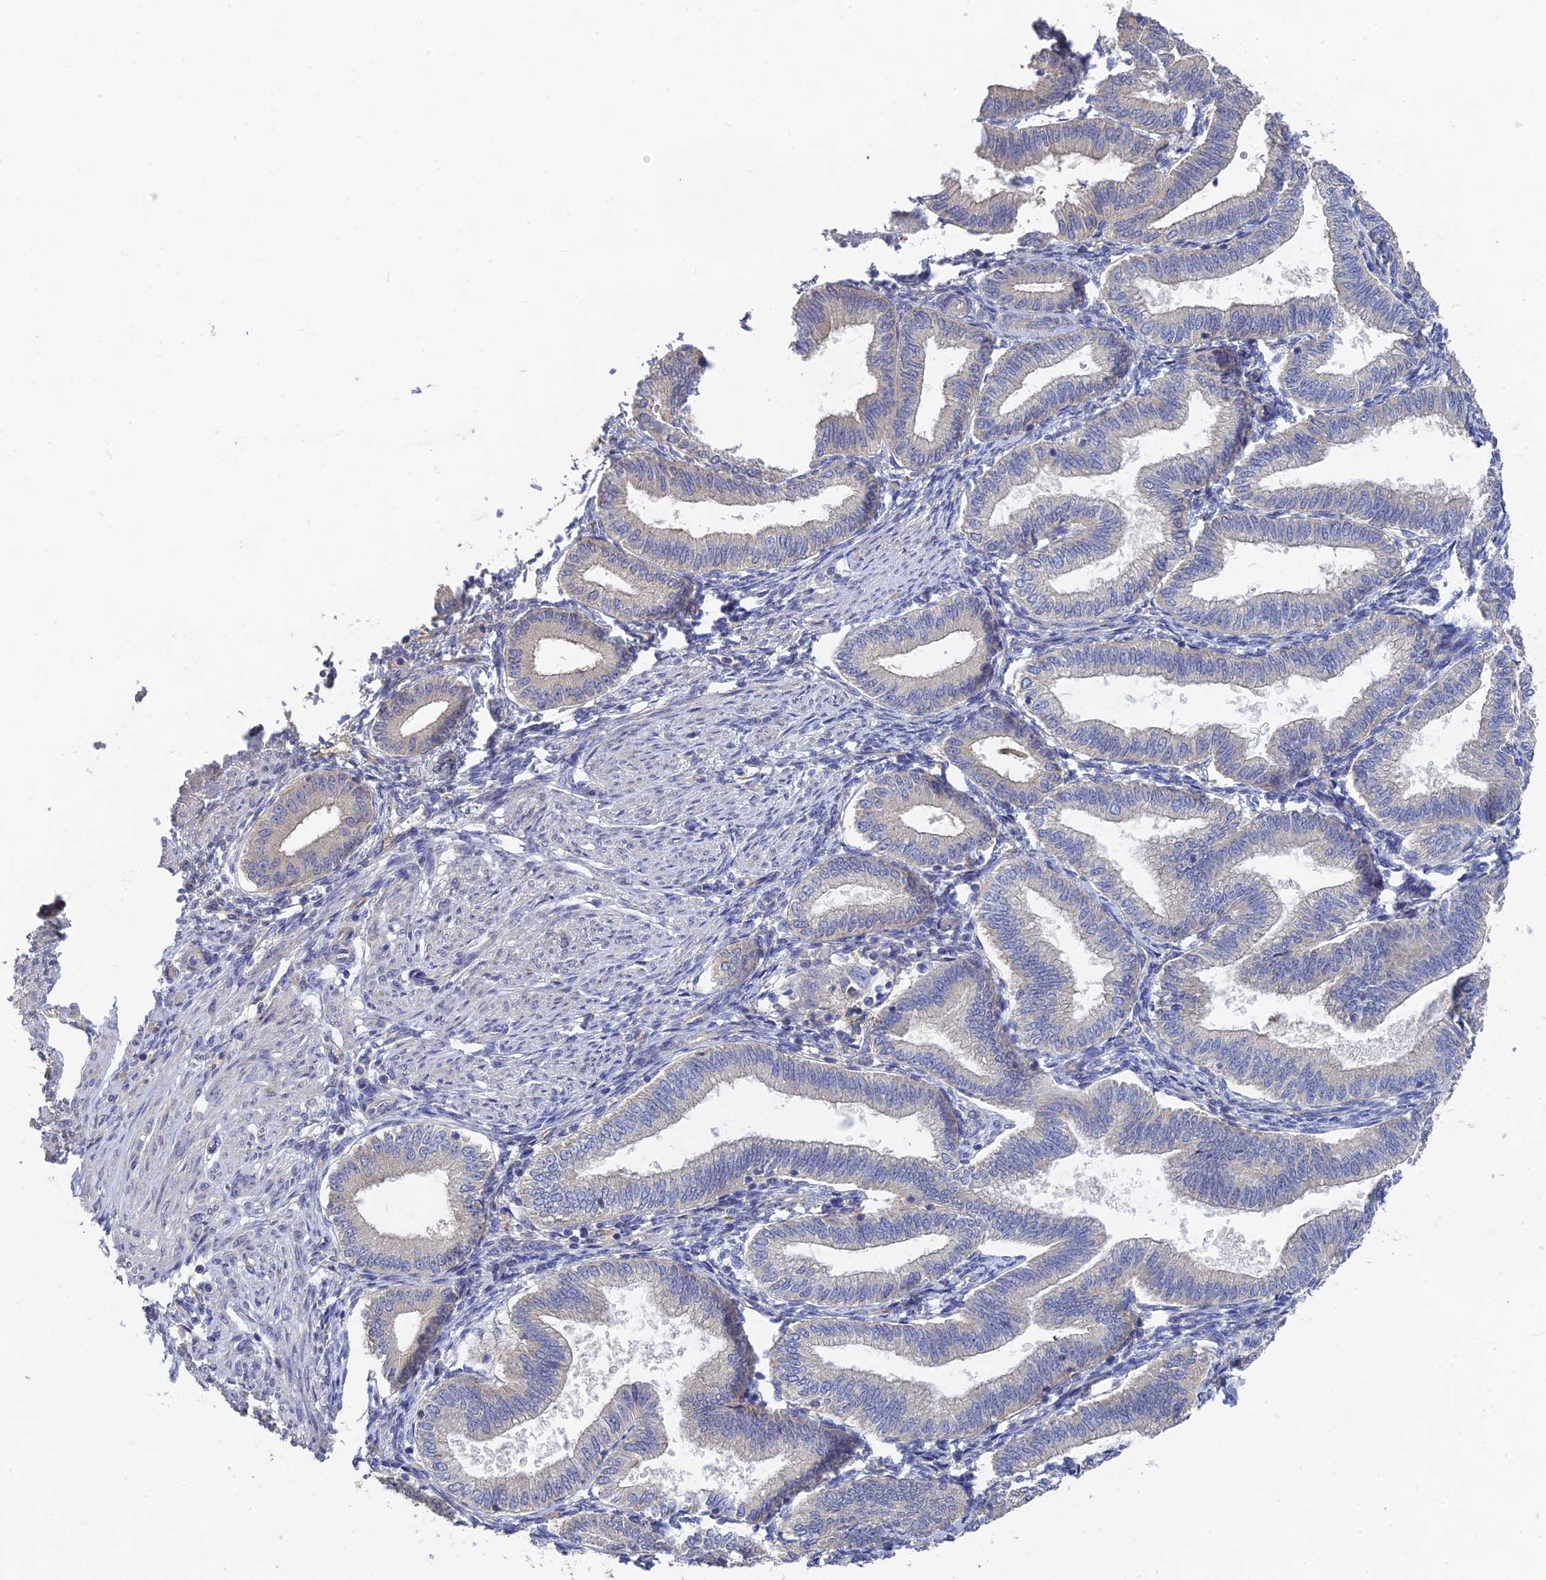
{"staining": {"intensity": "negative", "quantity": "none", "location": "none"}, "tissue": "endometrium", "cell_type": "Cells in endometrial stroma", "image_type": "normal", "snomed": [{"axis": "morphology", "description": "Normal tissue, NOS"}, {"axis": "topography", "description": "Endometrium"}], "caption": "DAB (3,3'-diaminobenzidine) immunohistochemical staining of normal endometrium shows no significant staining in cells in endometrial stroma.", "gene": "ARRDC1", "patient": {"sex": "female", "age": 39}}